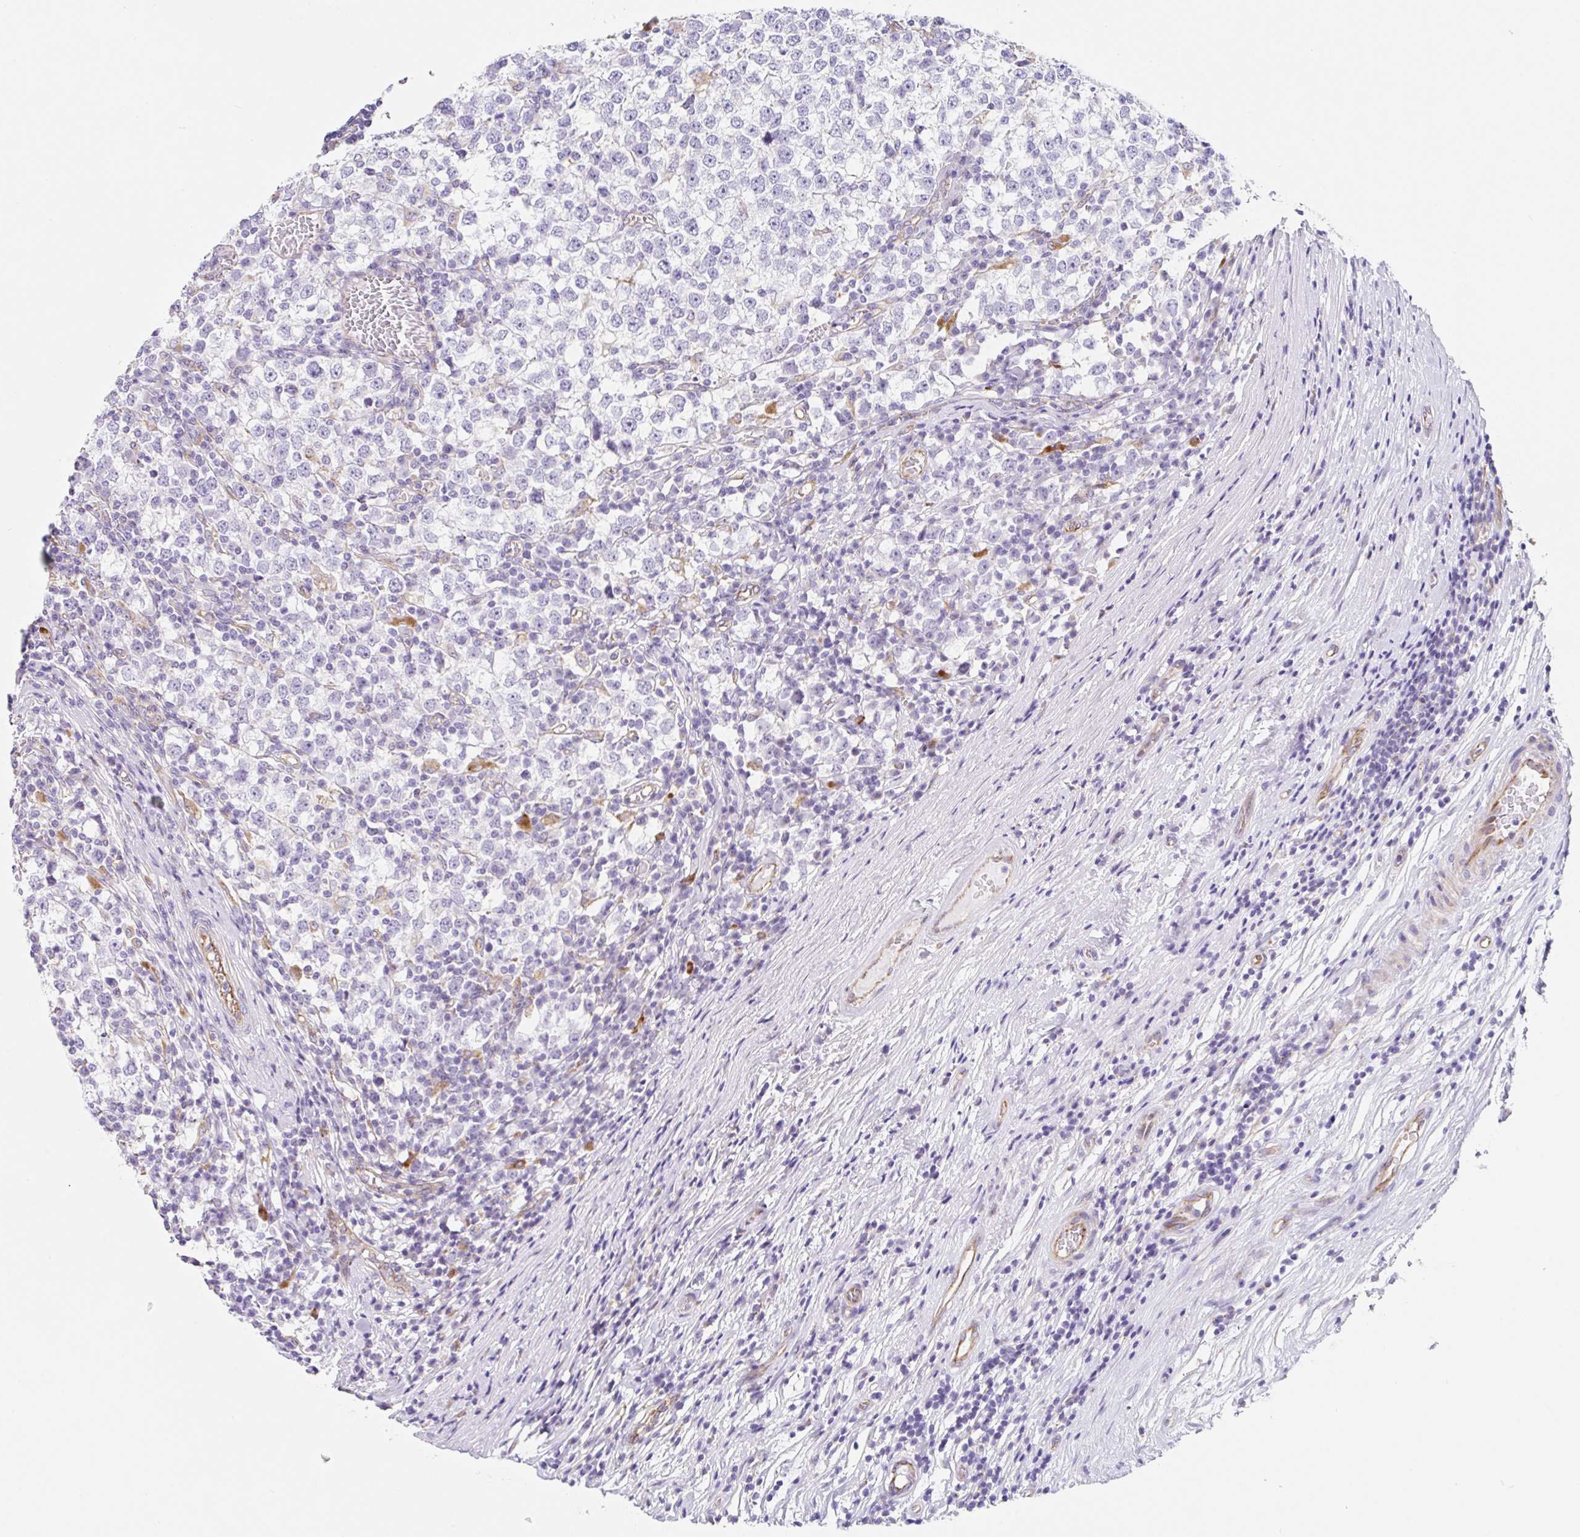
{"staining": {"intensity": "negative", "quantity": "none", "location": "none"}, "tissue": "testis cancer", "cell_type": "Tumor cells", "image_type": "cancer", "snomed": [{"axis": "morphology", "description": "Seminoma, NOS"}, {"axis": "topography", "description": "Testis"}], "caption": "A photomicrograph of human testis cancer is negative for staining in tumor cells.", "gene": "DKK4", "patient": {"sex": "male", "age": 65}}